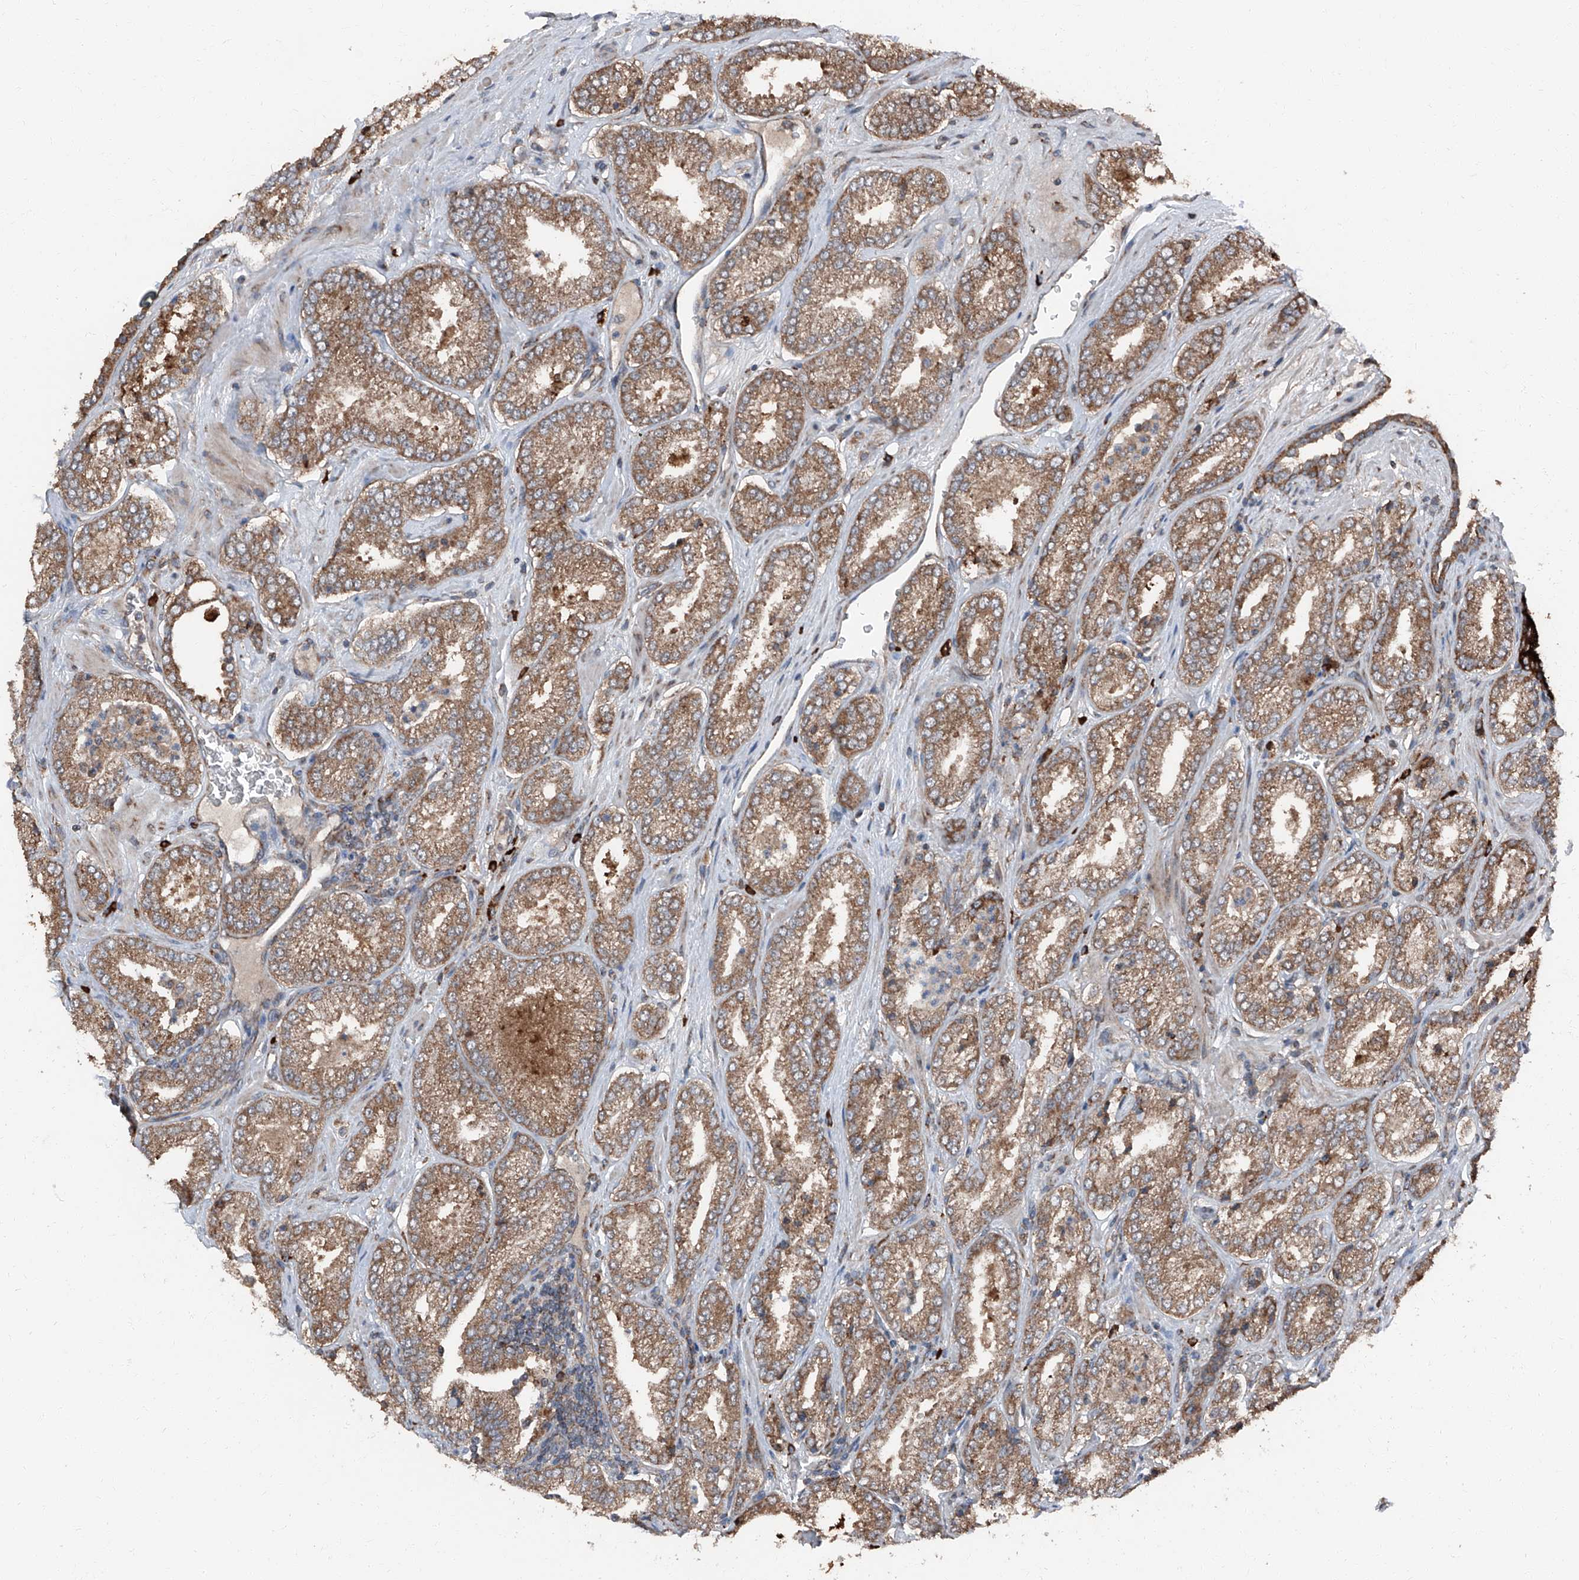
{"staining": {"intensity": "strong", "quantity": ">75%", "location": "cytoplasmic/membranous"}, "tissue": "prostate cancer", "cell_type": "Tumor cells", "image_type": "cancer", "snomed": [{"axis": "morphology", "description": "Adenocarcinoma, Low grade"}, {"axis": "topography", "description": "Prostate"}], "caption": "Immunohistochemical staining of human prostate cancer (adenocarcinoma (low-grade)) reveals high levels of strong cytoplasmic/membranous protein expression in about >75% of tumor cells.", "gene": "LIMK1", "patient": {"sex": "male", "age": 62}}